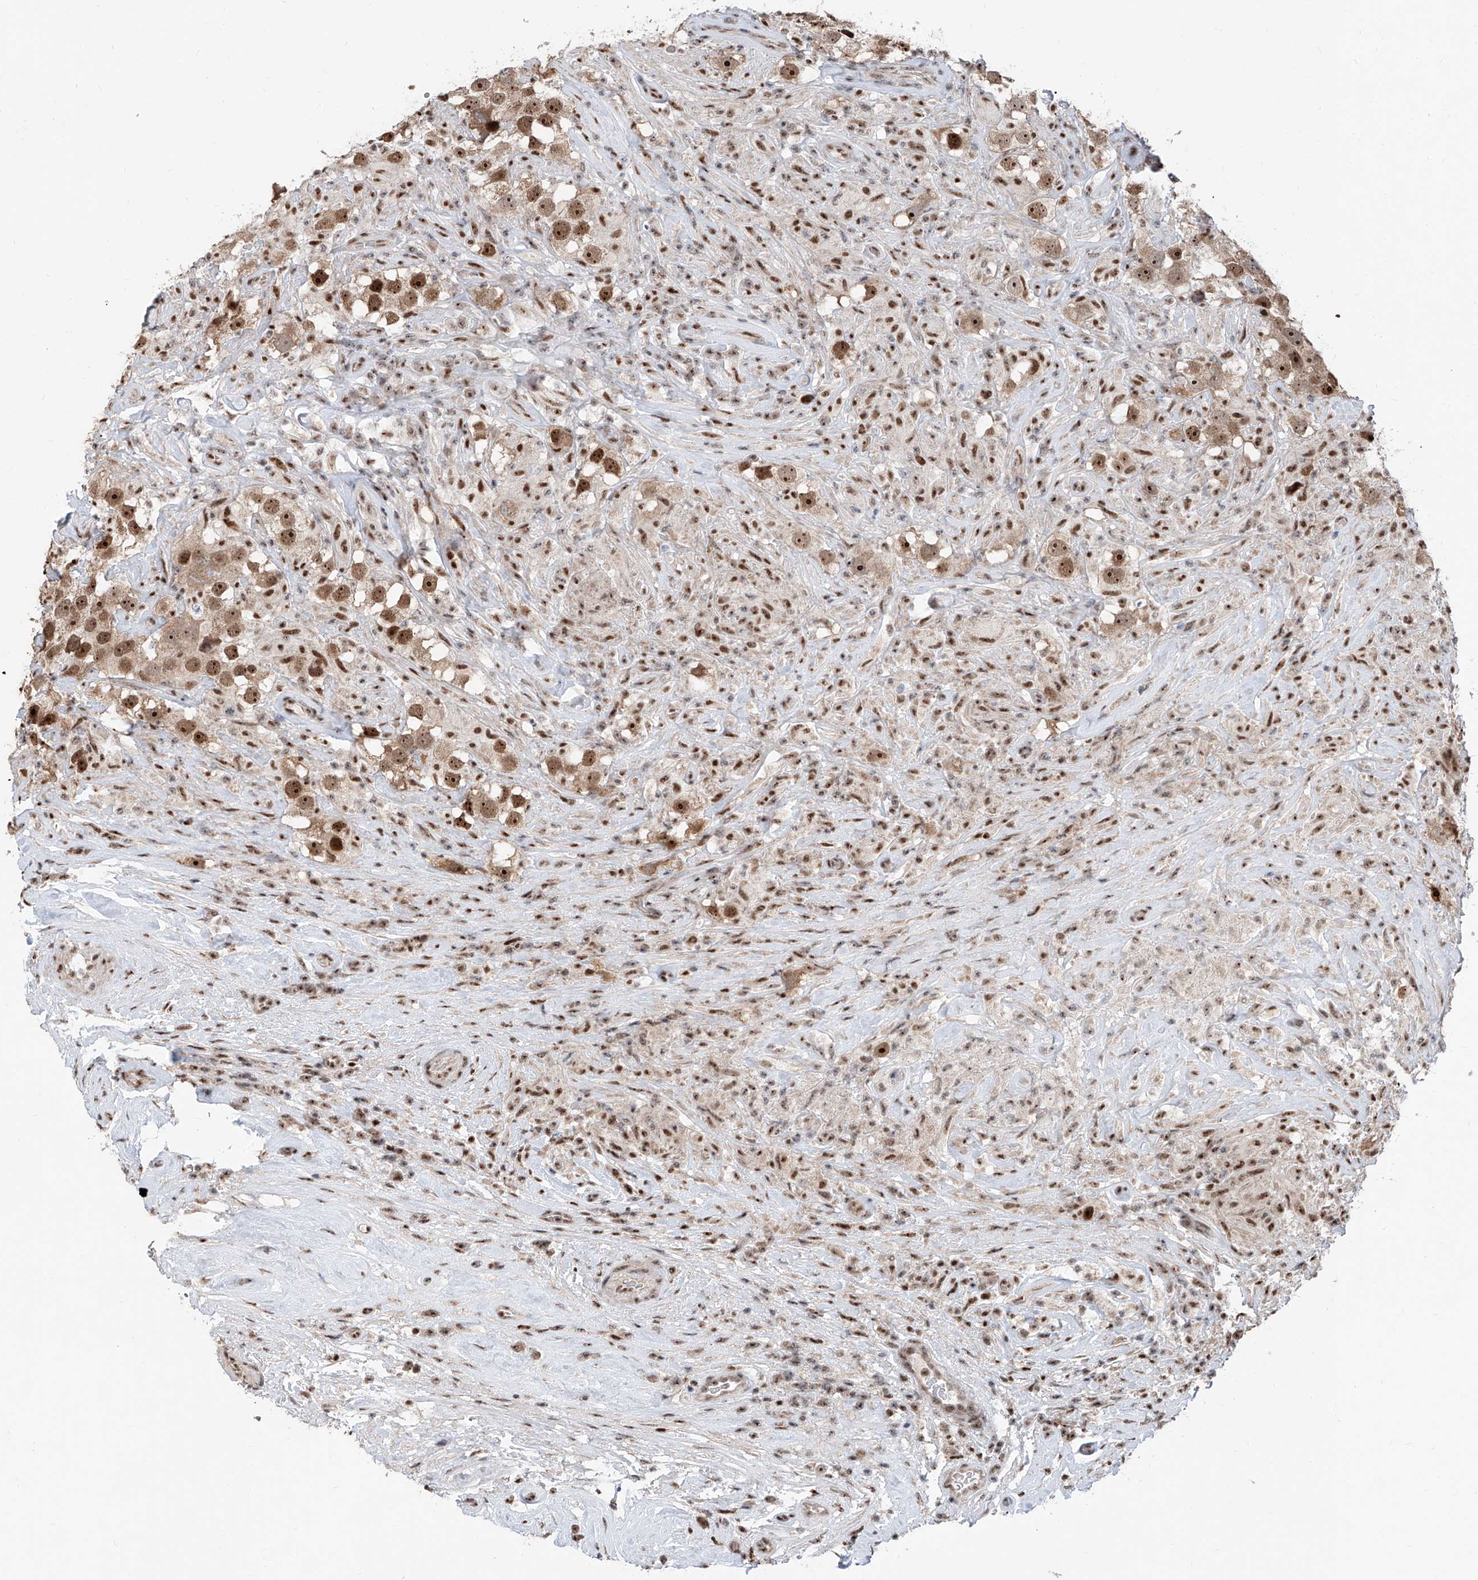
{"staining": {"intensity": "moderate", "quantity": ">75%", "location": "cytoplasmic/membranous,nuclear"}, "tissue": "testis cancer", "cell_type": "Tumor cells", "image_type": "cancer", "snomed": [{"axis": "morphology", "description": "Seminoma, NOS"}, {"axis": "topography", "description": "Testis"}], "caption": "Approximately >75% of tumor cells in human seminoma (testis) reveal moderate cytoplasmic/membranous and nuclear protein expression as visualized by brown immunohistochemical staining.", "gene": "SDE2", "patient": {"sex": "male", "age": 49}}